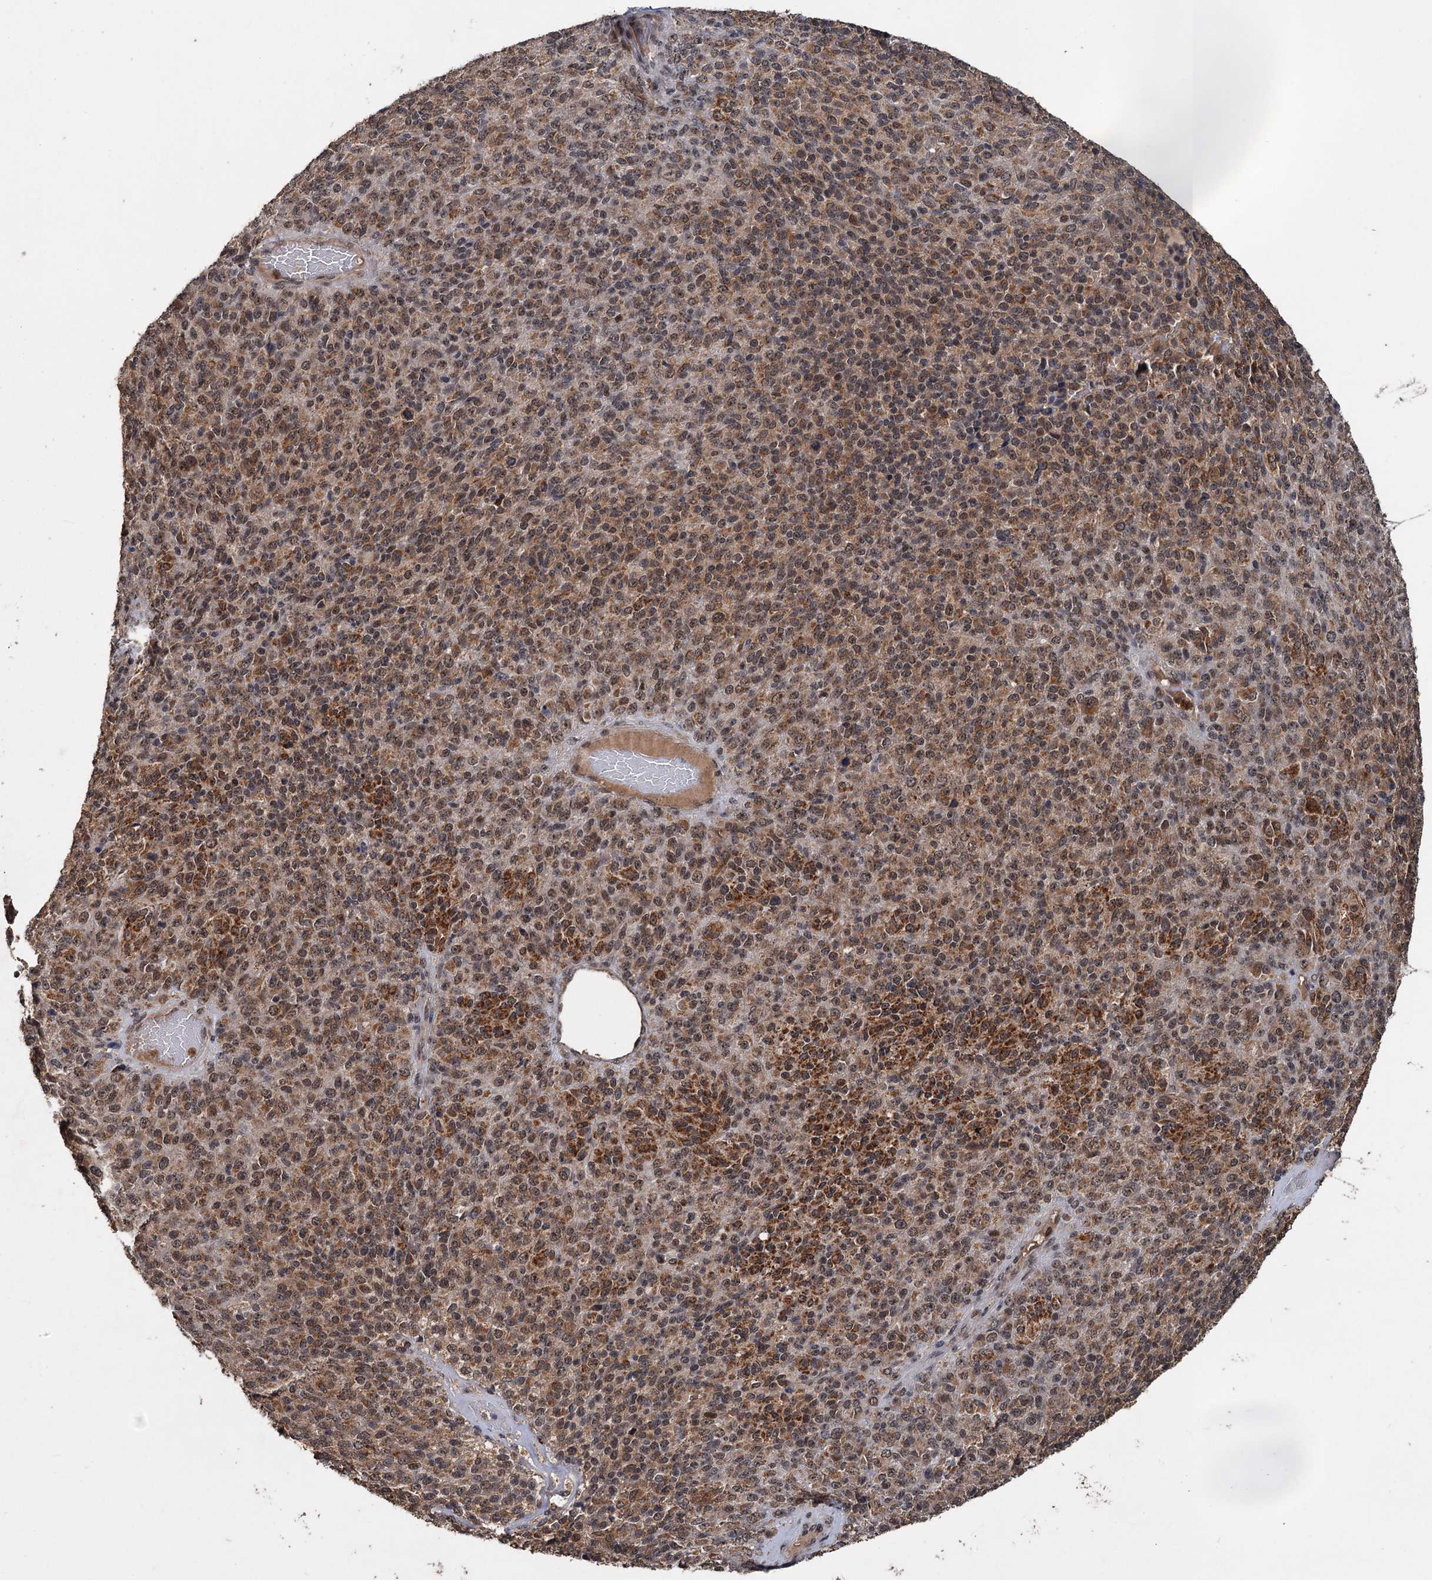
{"staining": {"intensity": "moderate", "quantity": ">75%", "location": "cytoplasmic/membranous,nuclear"}, "tissue": "melanoma", "cell_type": "Tumor cells", "image_type": "cancer", "snomed": [{"axis": "morphology", "description": "Malignant melanoma, Metastatic site"}, {"axis": "topography", "description": "Brain"}], "caption": "Human melanoma stained for a protein (brown) demonstrates moderate cytoplasmic/membranous and nuclear positive expression in approximately >75% of tumor cells.", "gene": "KANSL2", "patient": {"sex": "female", "age": 56}}